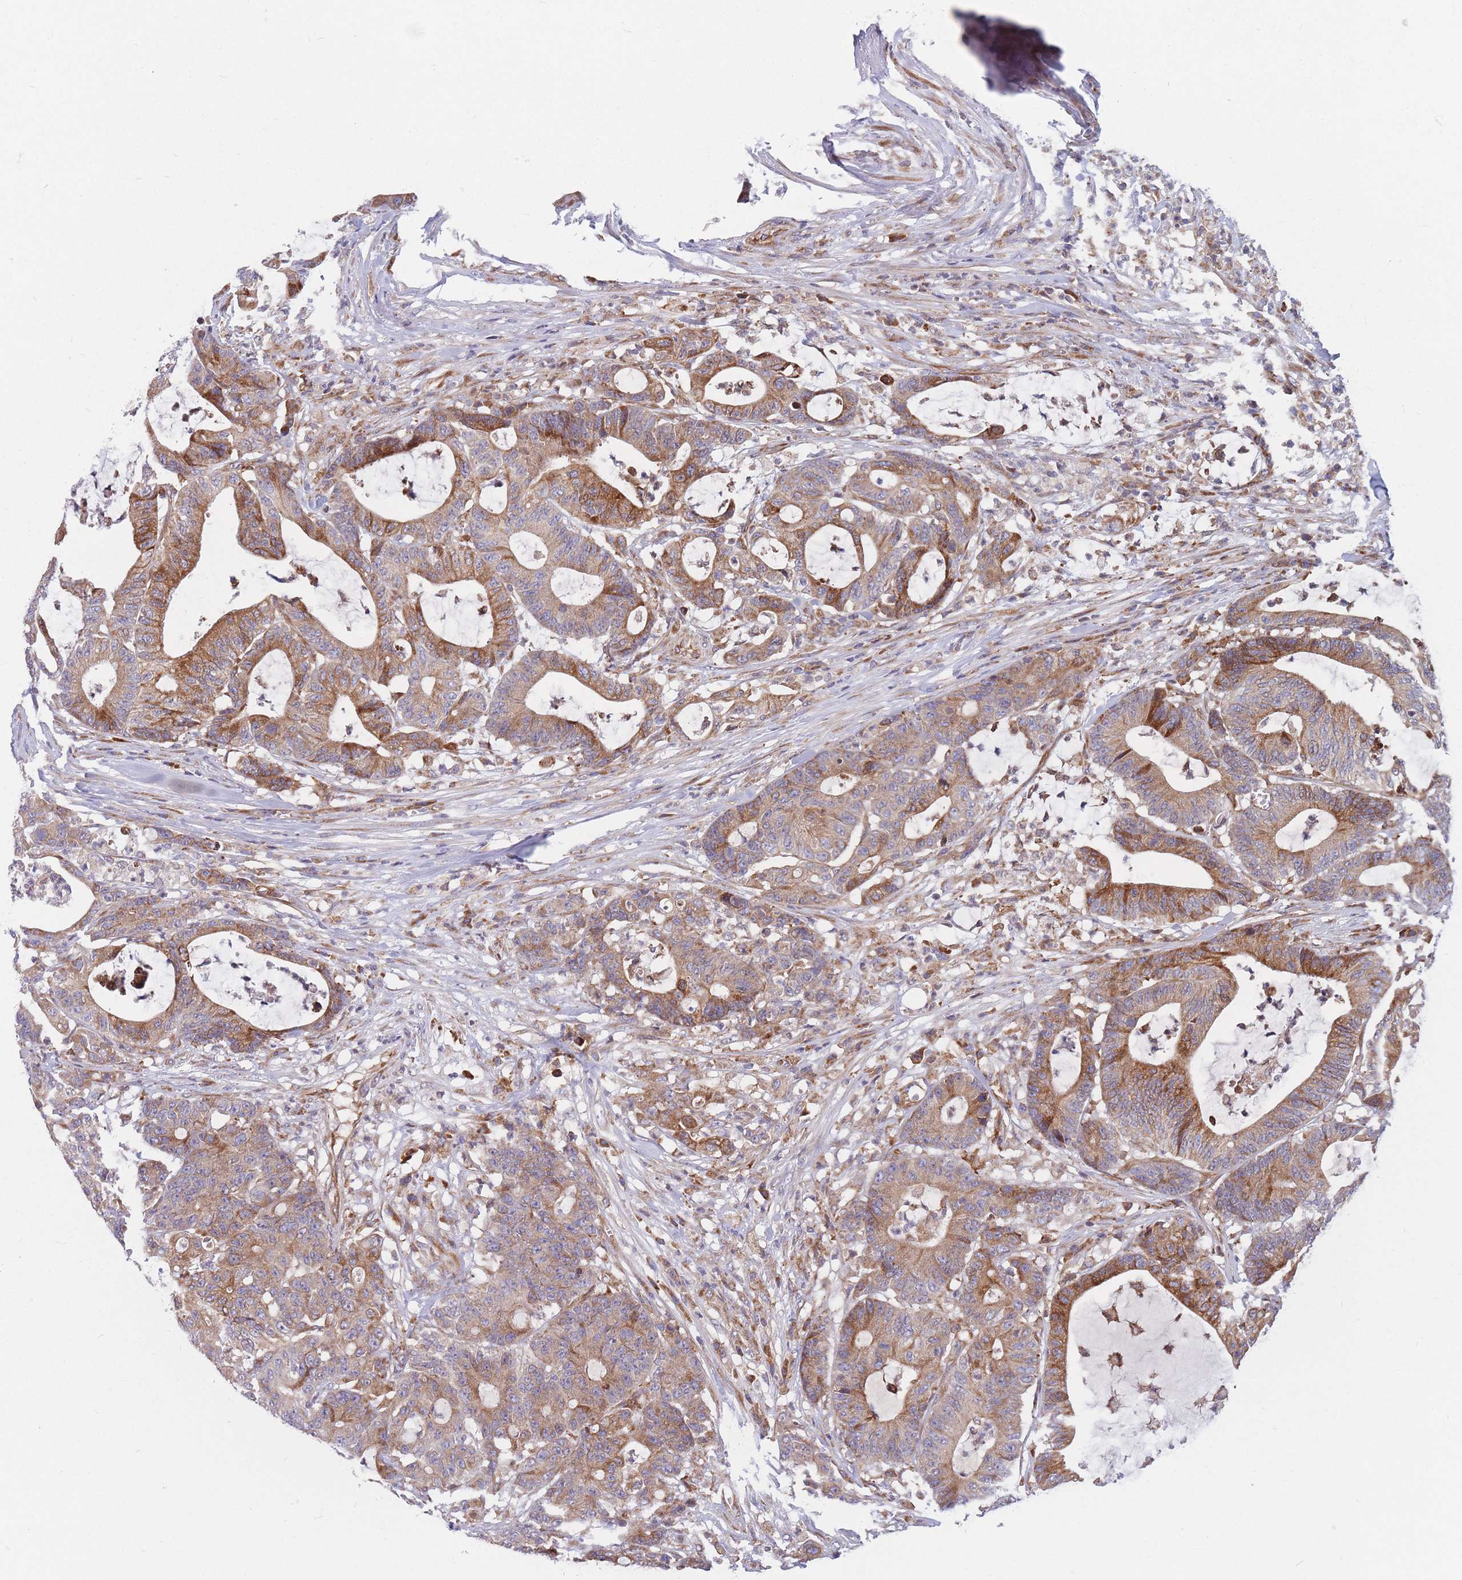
{"staining": {"intensity": "moderate", "quantity": ">75%", "location": "cytoplasmic/membranous"}, "tissue": "colorectal cancer", "cell_type": "Tumor cells", "image_type": "cancer", "snomed": [{"axis": "morphology", "description": "Adenocarcinoma, NOS"}, {"axis": "topography", "description": "Colon"}], "caption": "Moderate cytoplasmic/membranous protein expression is present in approximately >75% of tumor cells in colorectal cancer.", "gene": "TMEM131L", "patient": {"sex": "female", "age": 84}}